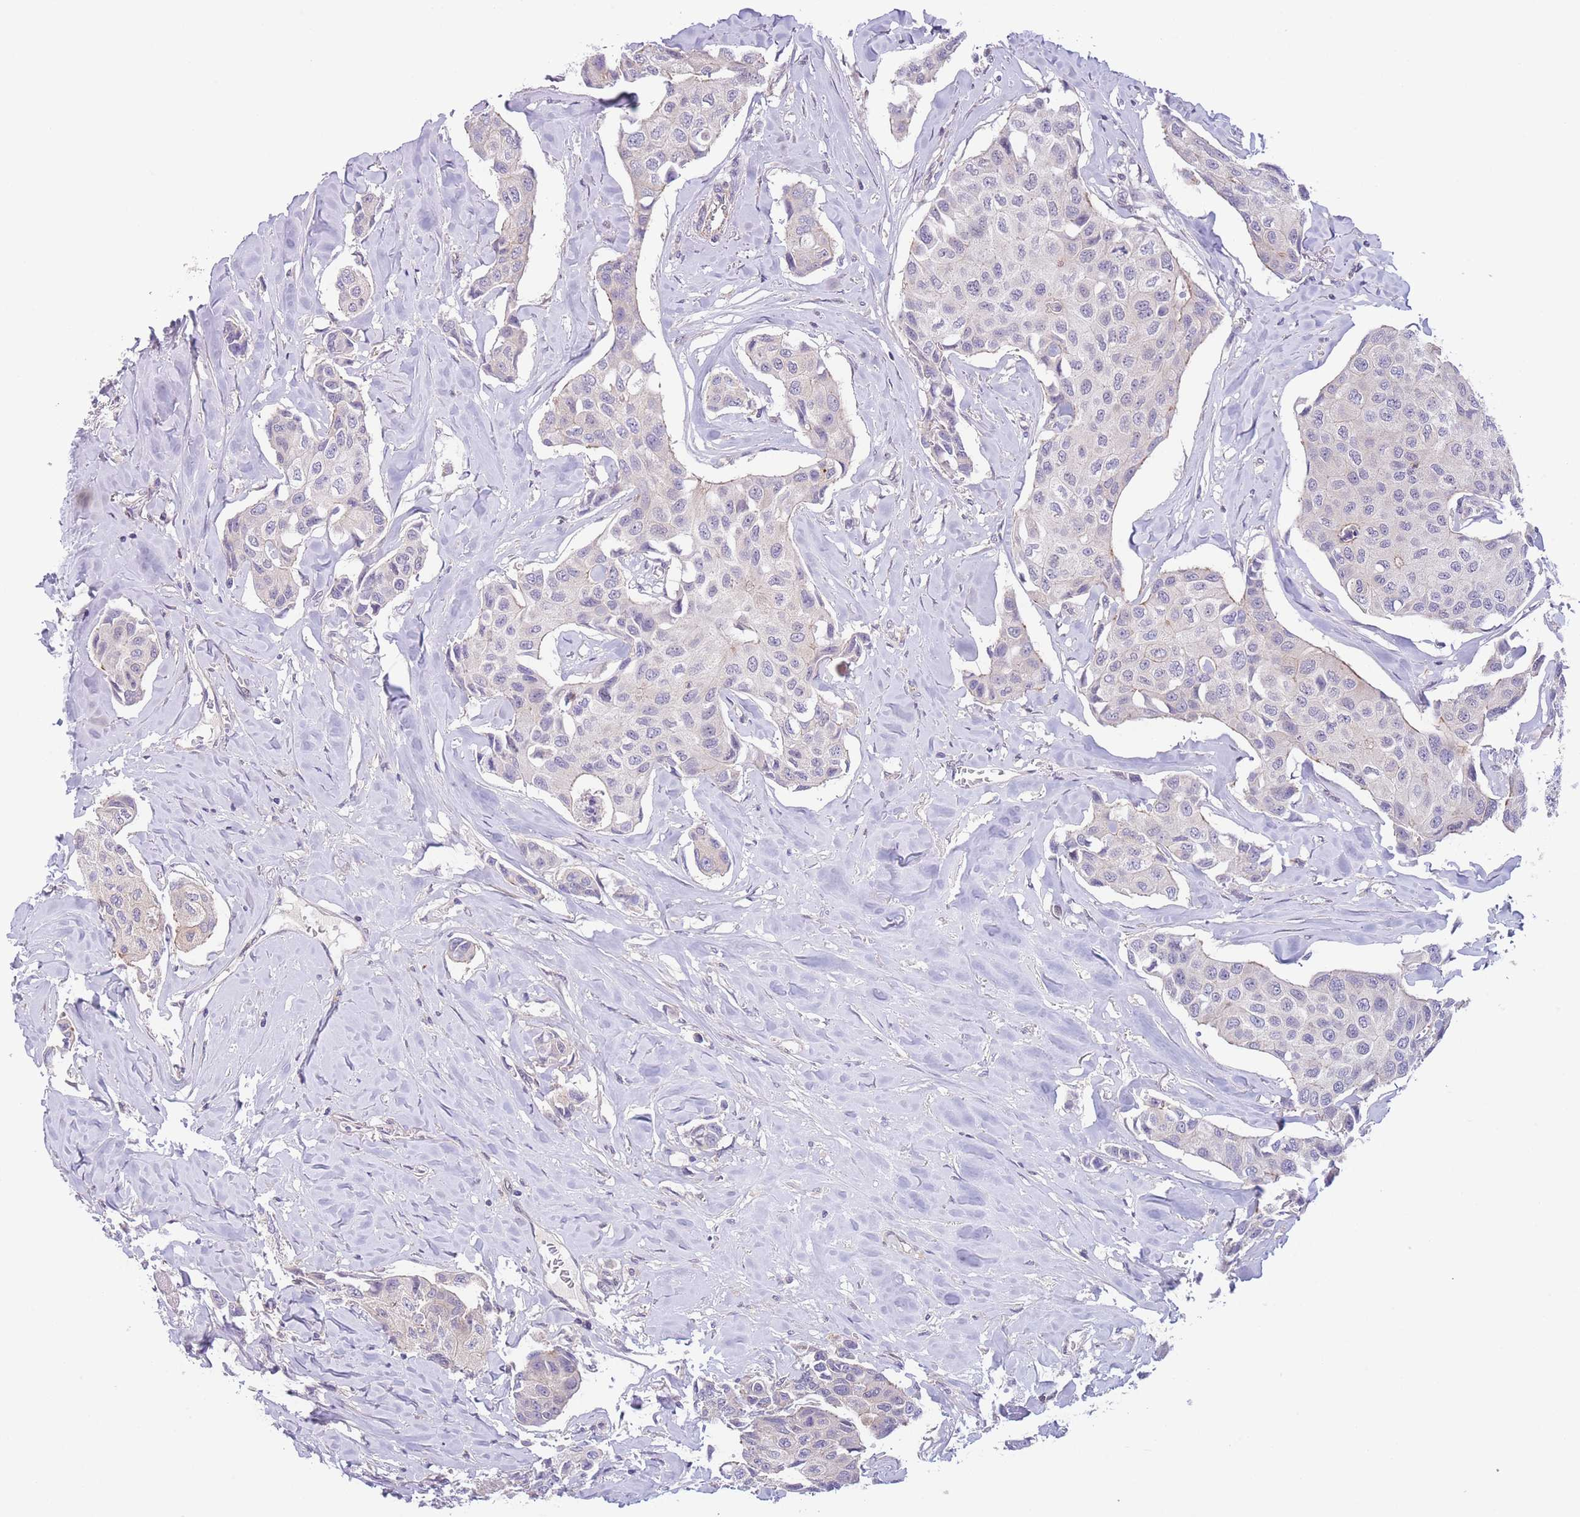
{"staining": {"intensity": "negative", "quantity": "none", "location": "none"}, "tissue": "breast cancer", "cell_type": "Tumor cells", "image_type": "cancer", "snomed": [{"axis": "morphology", "description": "Duct carcinoma"}, {"axis": "topography", "description": "Breast"}], "caption": "A photomicrograph of intraductal carcinoma (breast) stained for a protein reveals no brown staining in tumor cells.", "gene": "C9orf152", "patient": {"sex": "female", "age": 80}}